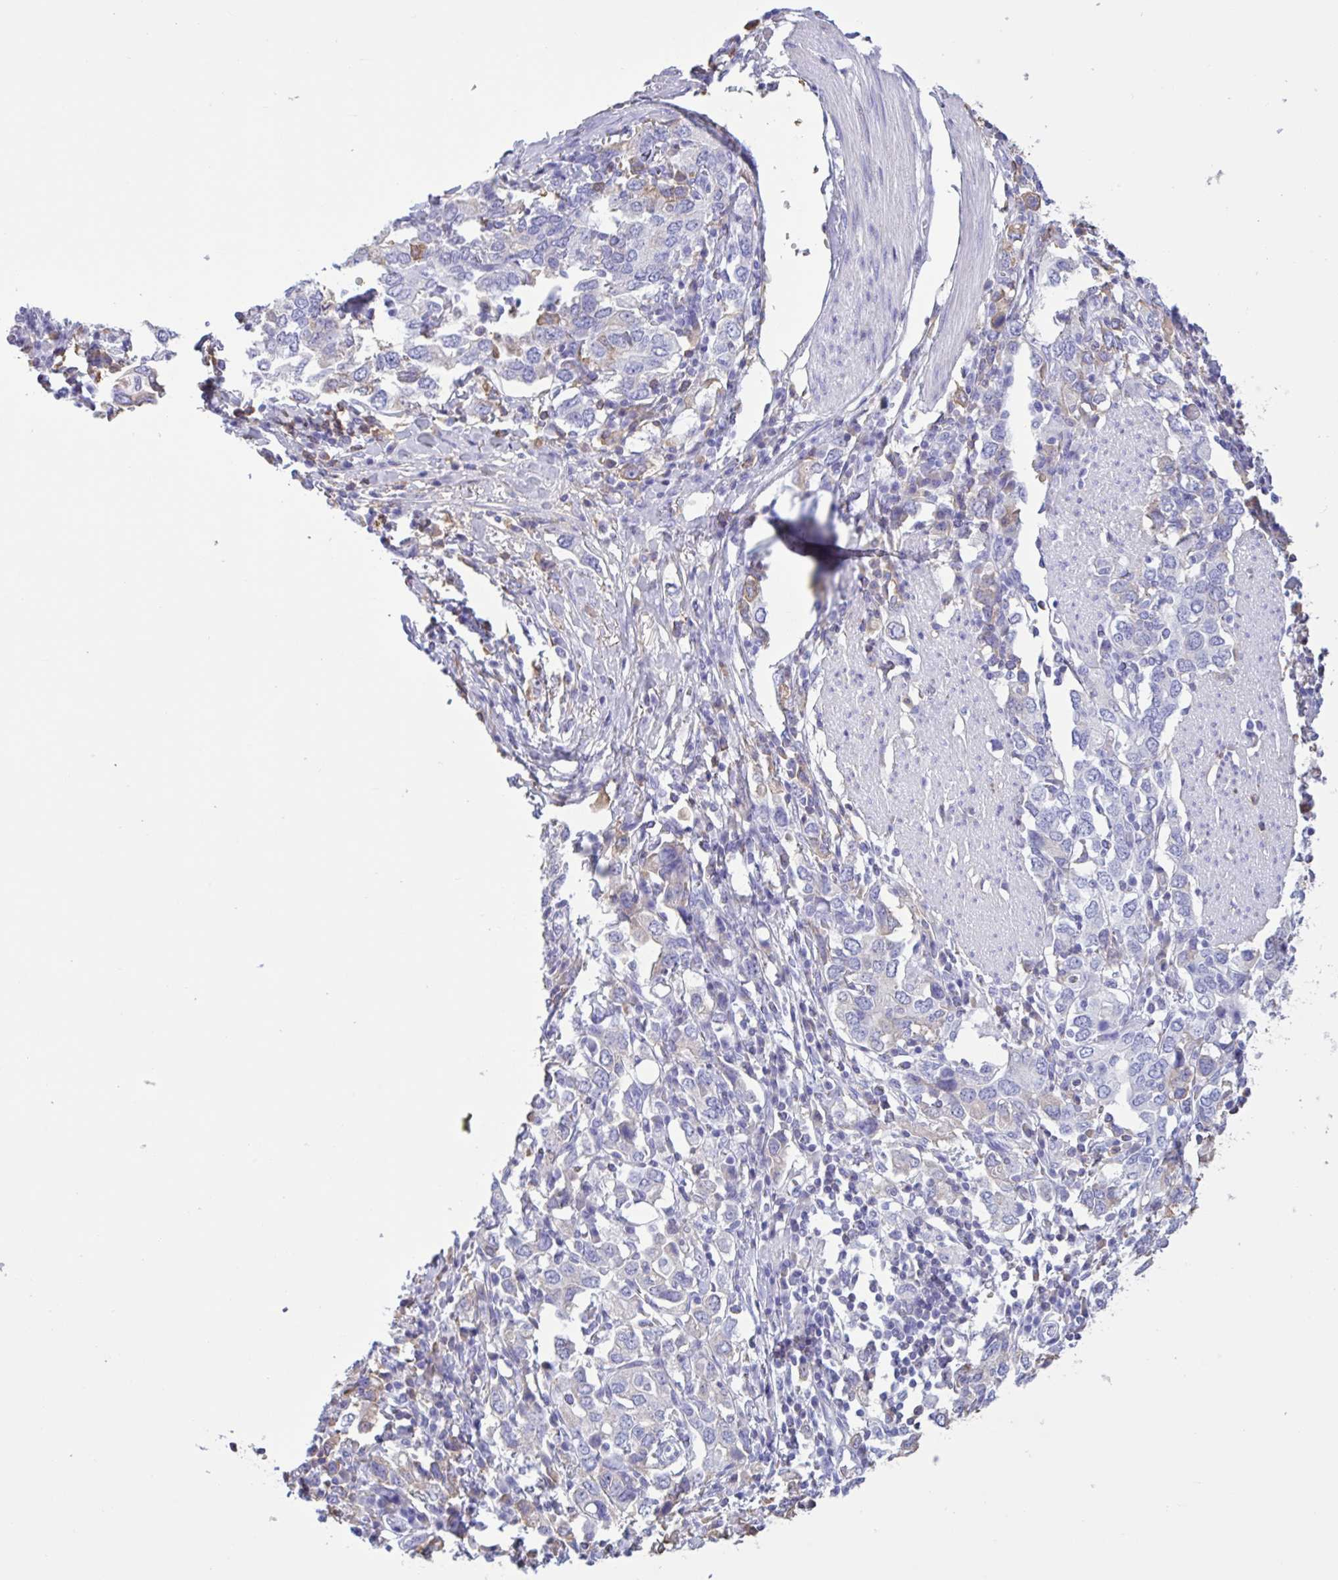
{"staining": {"intensity": "moderate", "quantity": "<25%", "location": "cytoplasmic/membranous"}, "tissue": "stomach cancer", "cell_type": "Tumor cells", "image_type": "cancer", "snomed": [{"axis": "morphology", "description": "Adenocarcinoma, NOS"}, {"axis": "topography", "description": "Stomach, upper"}, {"axis": "topography", "description": "Stomach"}], "caption": "Adenocarcinoma (stomach) stained with a brown dye demonstrates moderate cytoplasmic/membranous positive positivity in about <25% of tumor cells.", "gene": "LARGE2", "patient": {"sex": "male", "age": 62}}